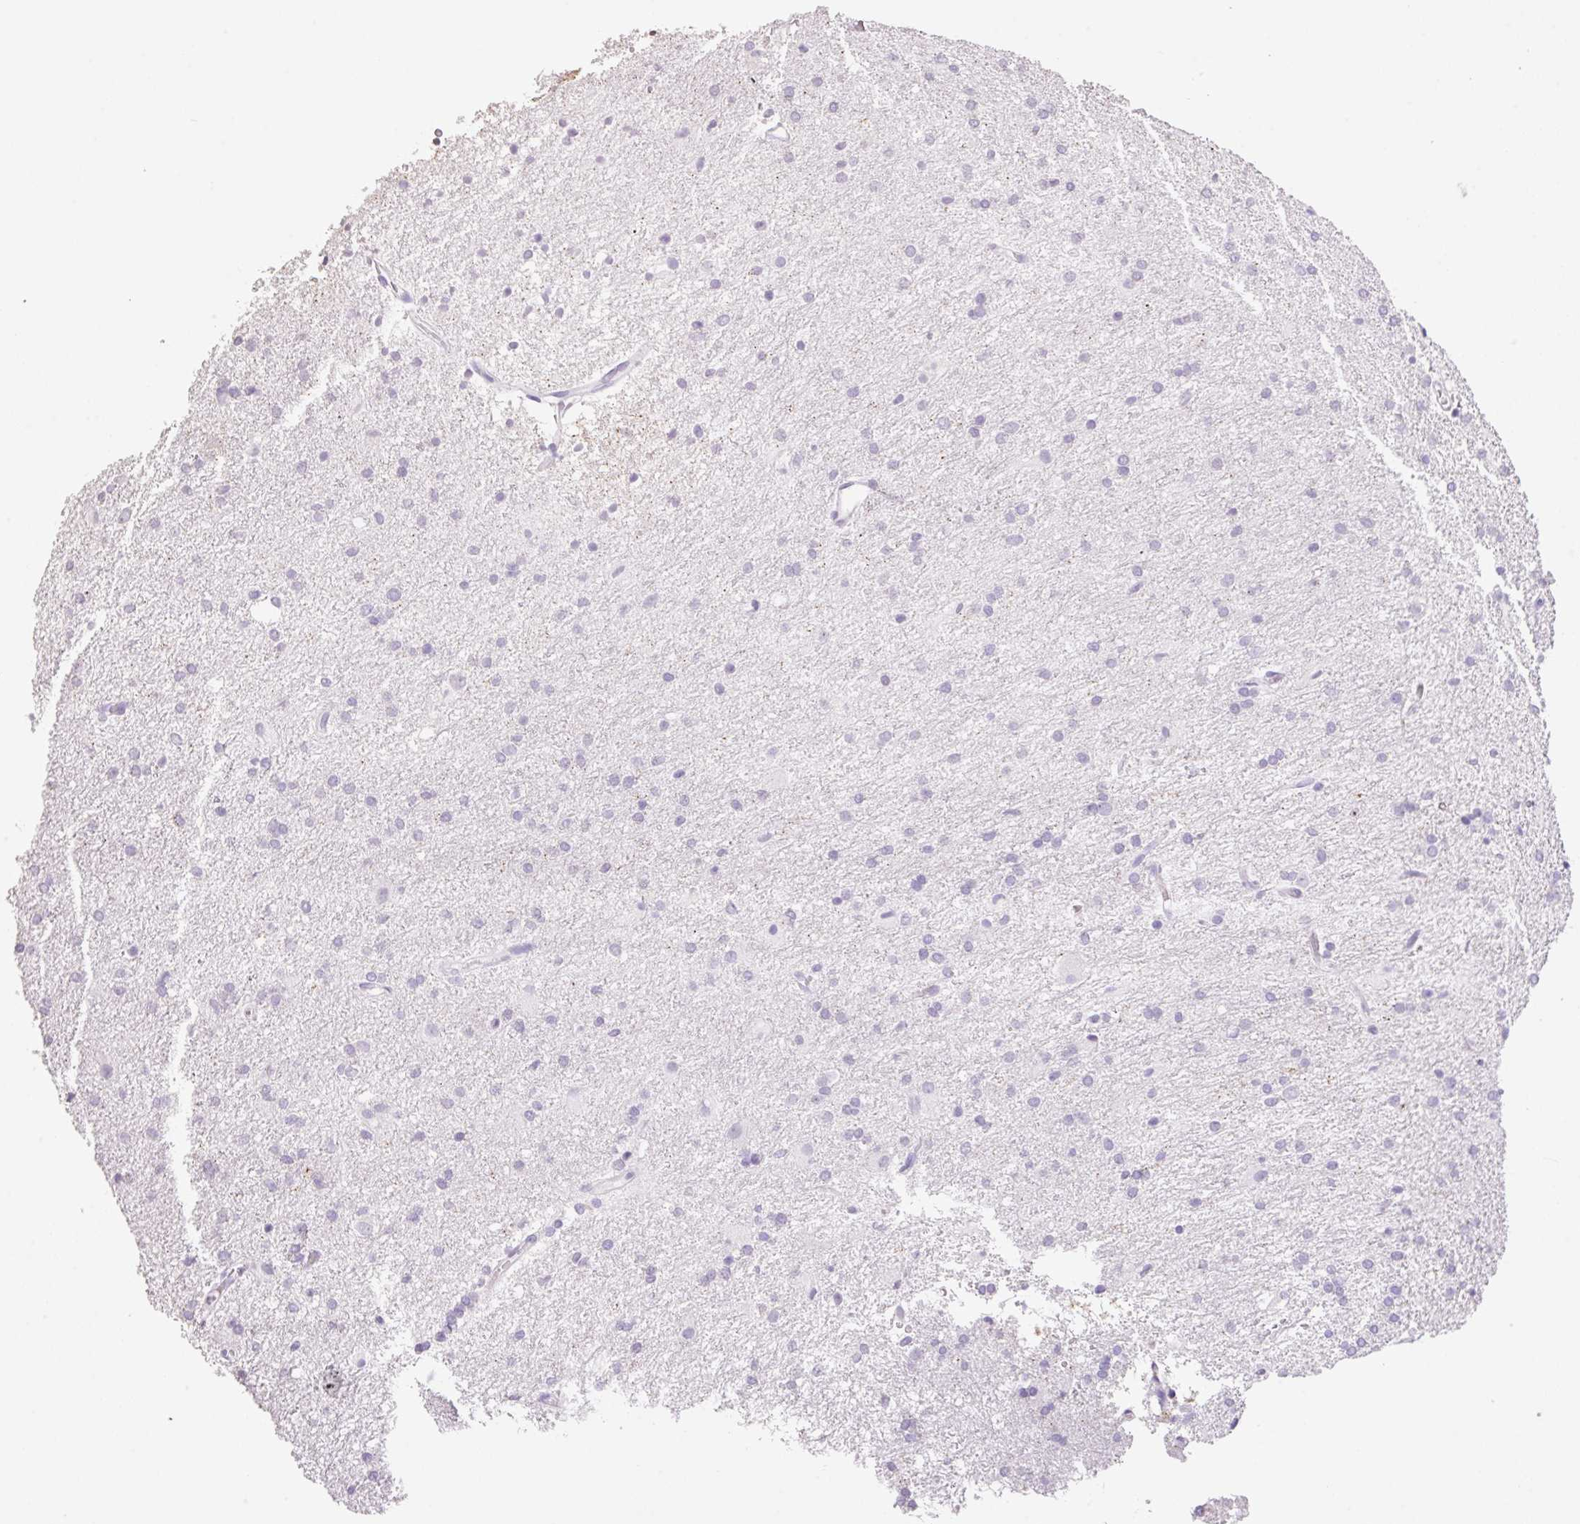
{"staining": {"intensity": "negative", "quantity": "none", "location": "none"}, "tissue": "glioma", "cell_type": "Tumor cells", "image_type": "cancer", "snomed": [{"axis": "morphology", "description": "Glioma, malignant, High grade"}, {"axis": "topography", "description": "Brain"}], "caption": "An image of human malignant glioma (high-grade) is negative for staining in tumor cells.", "gene": "HCRTR2", "patient": {"sex": "female", "age": 50}}